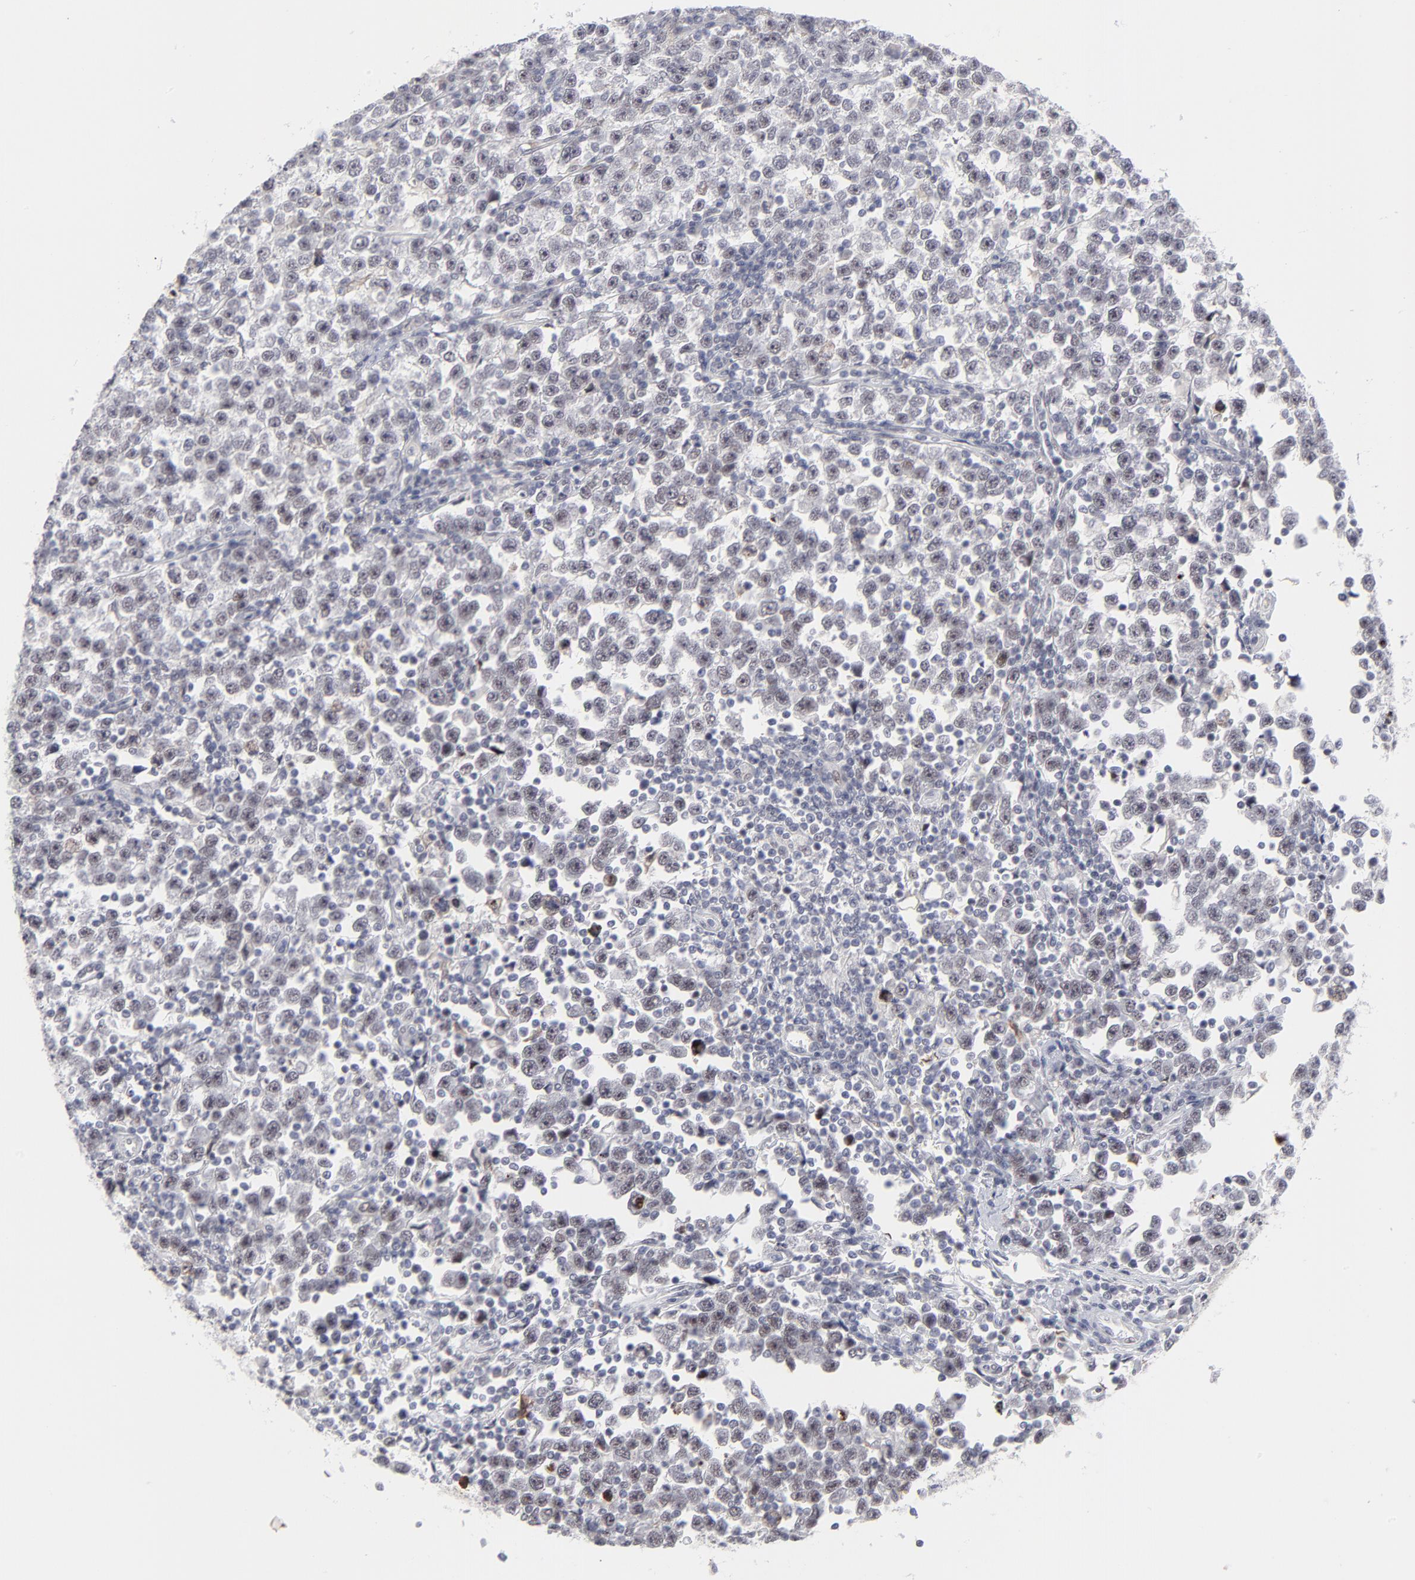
{"staining": {"intensity": "negative", "quantity": "none", "location": "none"}, "tissue": "testis cancer", "cell_type": "Tumor cells", "image_type": "cancer", "snomed": [{"axis": "morphology", "description": "Seminoma, NOS"}, {"axis": "topography", "description": "Testis"}], "caption": "There is no significant staining in tumor cells of testis cancer.", "gene": "CCR2", "patient": {"sex": "male", "age": 43}}